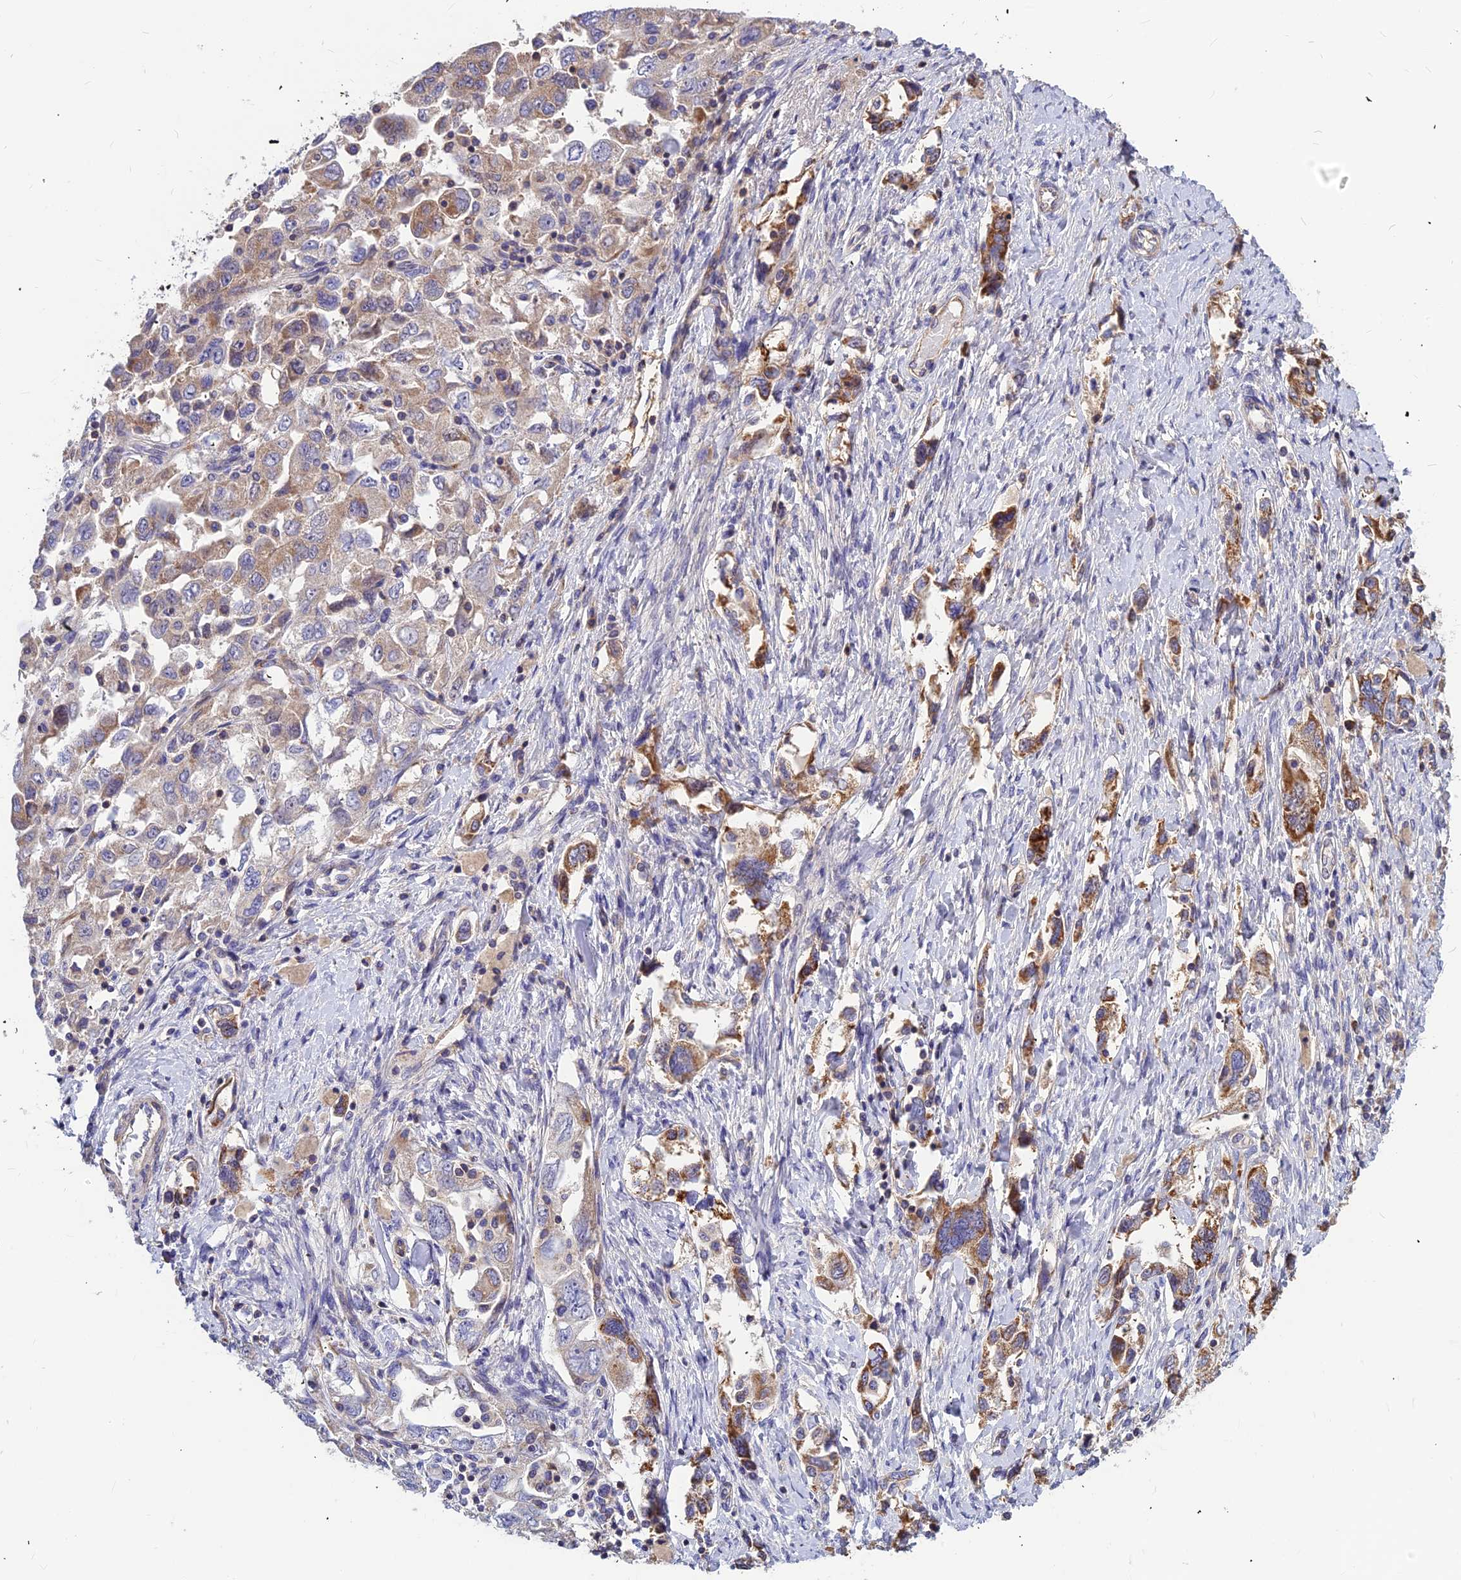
{"staining": {"intensity": "moderate", "quantity": "25%-75%", "location": "cytoplasmic/membranous"}, "tissue": "ovarian cancer", "cell_type": "Tumor cells", "image_type": "cancer", "snomed": [{"axis": "morphology", "description": "Carcinoma, NOS"}, {"axis": "morphology", "description": "Cystadenocarcinoma, serous, NOS"}, {"axis": "topography", "description": "Ovary"}], "caption": "Serous cystadenocarcinoma (ovarian) stained for a protein (brown) exhibits moderate cytoplasmic/membranous positive staining in approximately 25%-75% of tumor cells.", "gene": "ASPHD1", "patient": {"sex": "female", "age": 69}}